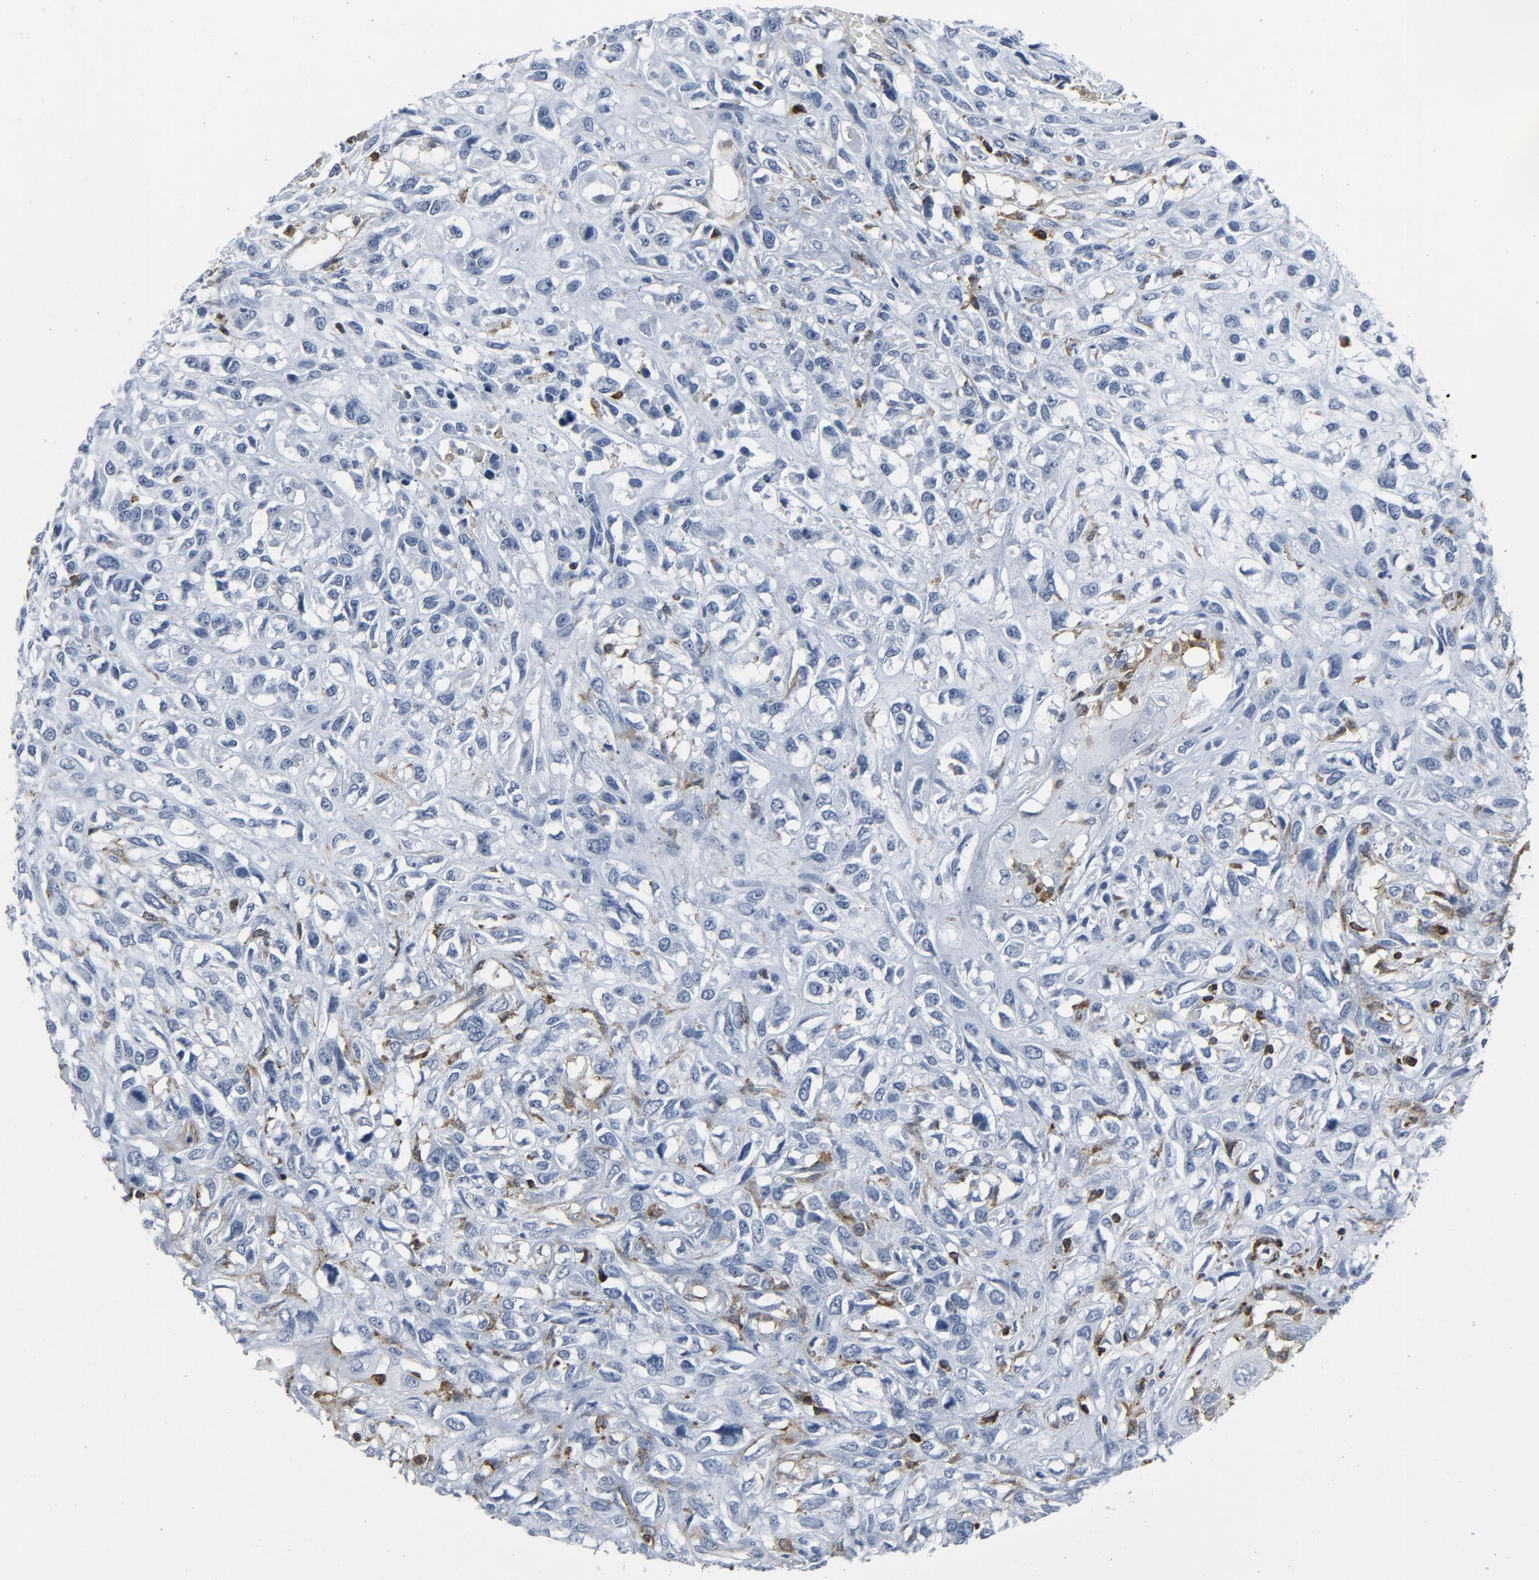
{"staining": {"intensity": "negative", "quantity": "none", "location": "none"}, "tissue": "head and neck cancer", "cell_type": "Tumor cells", "image_type": "cancer", "snomed": [{"axis": "morphology", "description": "Necrosis, NOS"}, {"axis": "morphology", "description": "Neoplasm, malignant, NOS"}, {"axis": "topography", "description": "Salivary gland"}, {"axis": "topography", "description": "Head-Neck"}], "caption": "The histopathology image exhibits no significant positivity in tumor cells of head and neck cancer (malignant neoplasm).", "gene": "LCP2", "patient": {"sex": "male", "age": 43}}